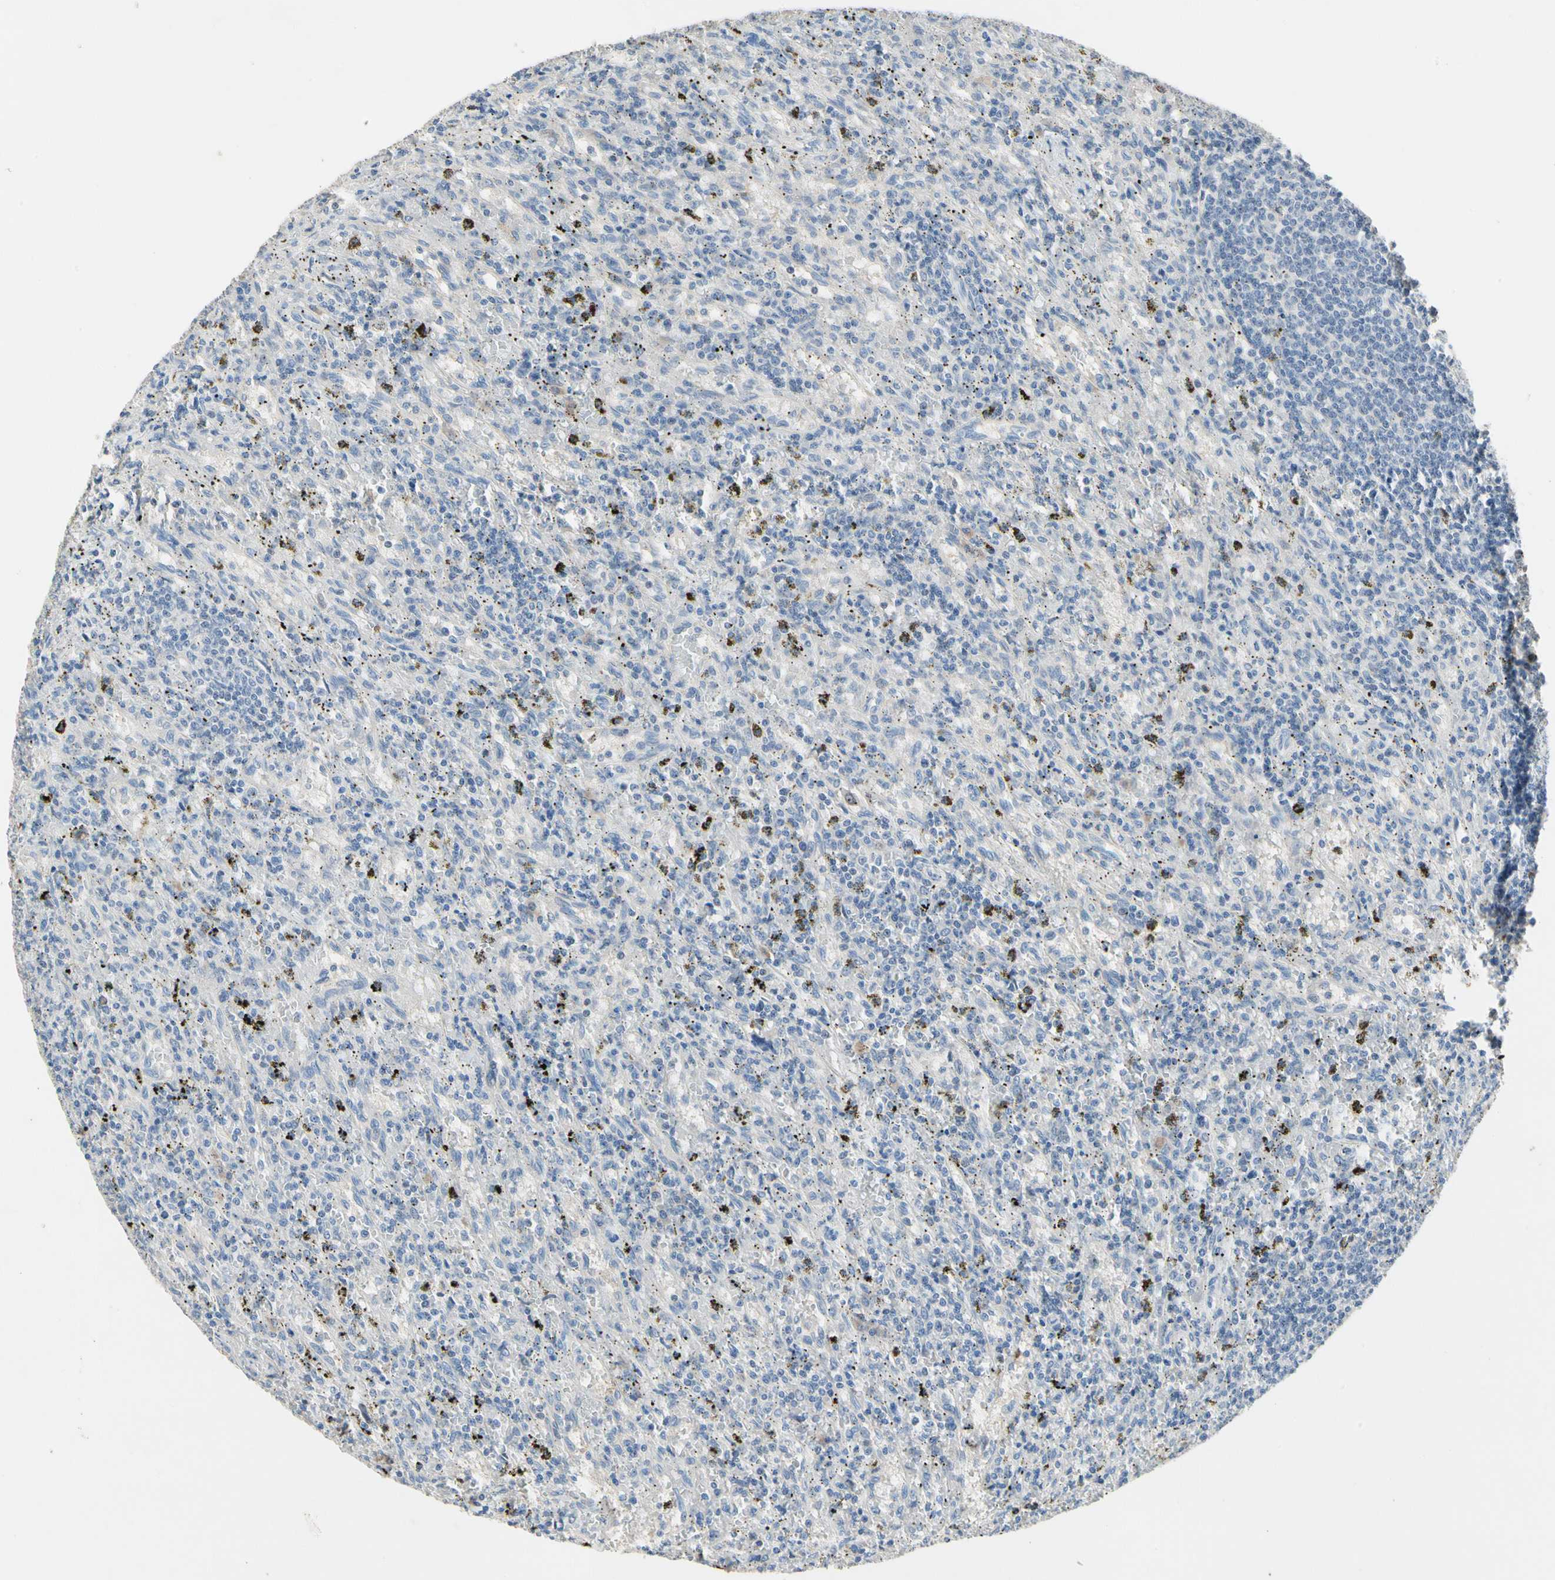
{"staining": {"intensity": "negative", "quantity": "none", "location": "none"}, "tissue": "lymphoma", "cell_type": "Tumor cells", "image_type": "cancer", "snomed": [{"axis": "morphology", "description": "Malignant lymphoma, non-Hodgkin's type, Low grade"}, {"axis": "topography", "description": "Spleen"}], "caption": "An immunohistochemistry micrograph of lymphoma is shown. There is no staining in tumor cells of lymphoma.", "gene": "ECRG4", "patient": {"sex": "male", "age": 76}}